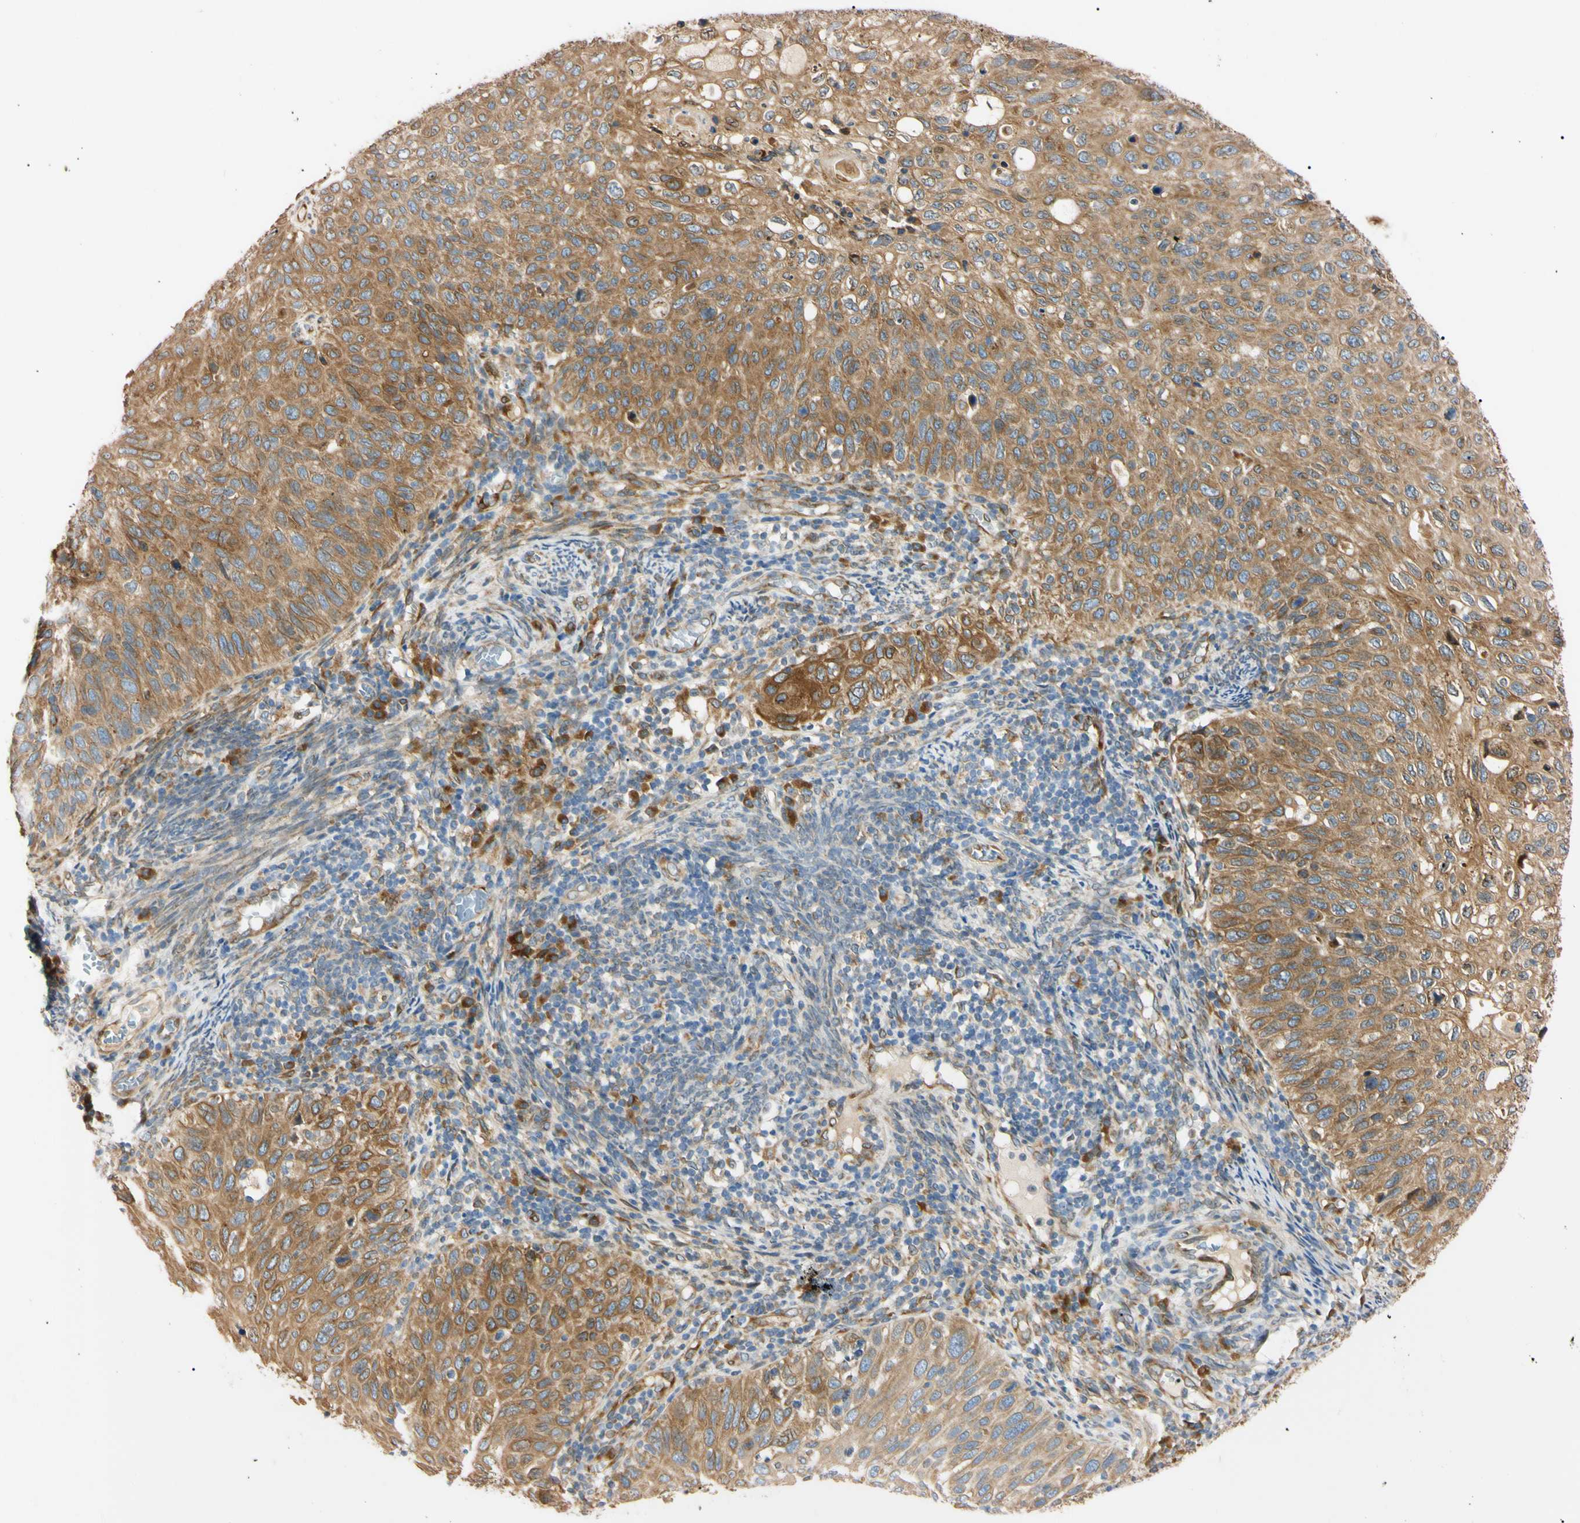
{"staining": {"intensity": "moderate", "quantity": ">75%", "location": "cytoplasmic/membranous"}, "tissue": "cervical cancer", "cell_type": "Tumor cells", "image_type": "cancer", "snomed": [{"axis": "morphology", "description": "Squamous cell carcinoma, NOS"}, {"axis": "topography", "description": "Cervix"}], "caption": "Cervical cancer was stained to show a protein in brown. There is medium levels of moderate cytoplasmic/membranous staining in approximately >75% of tumor cells. (brown staining indicates protein expression, while blue staining denotes nuclei).", "gene": "IER3IP1", "patient": {"sex": "female", "age": 70}}